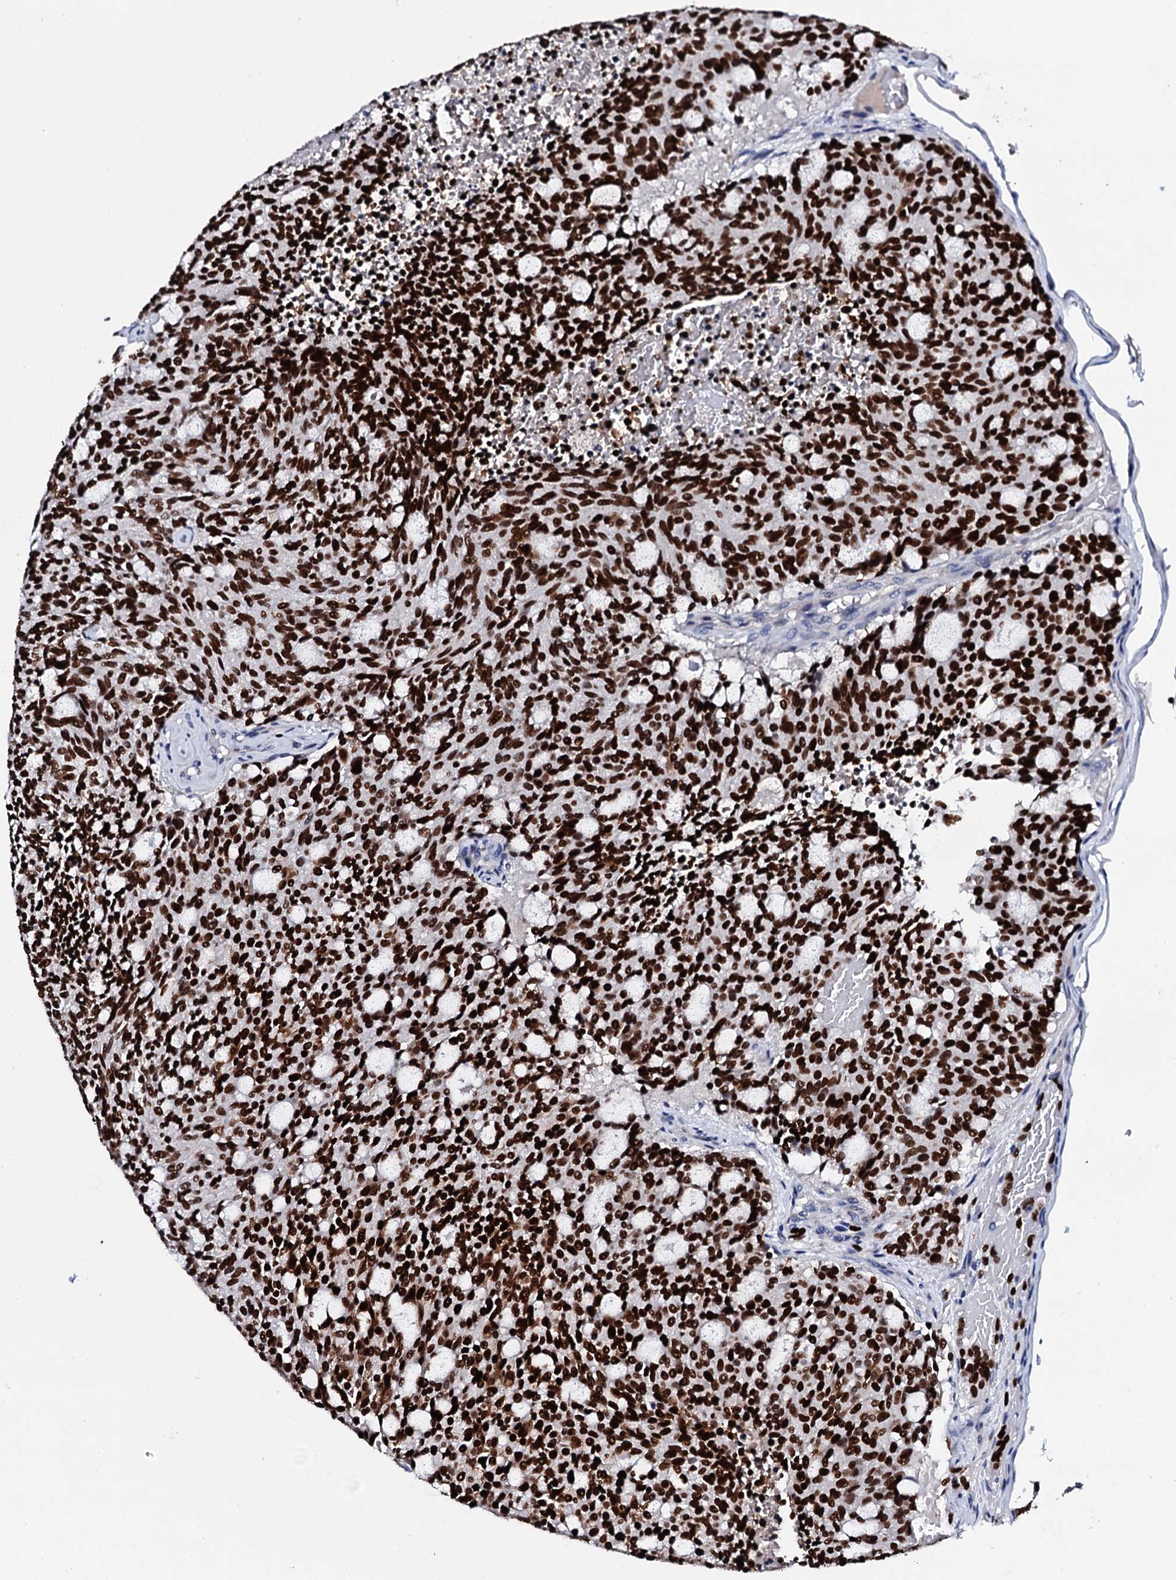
{"staining": {"intensity": "strong", "quantity": ">75%", "location": "nuclear"}, "tissue": "carcinoid", "cell_type": "Tumor cells", "image_type": "cancer", "snomed": [{"axis": "morphology", "description": "Carcinoid, malignant, NOS"}, {"axis": "topography", "description": "Pancreas"}], "caption": "Immunohistochemical staining of carcinoid (malignant) exhibits high levels of strong nuclear expression in approximately >75% of tumor cells.", "gene": "NPM2", "patient": {"sex": "female", "age": 54}}